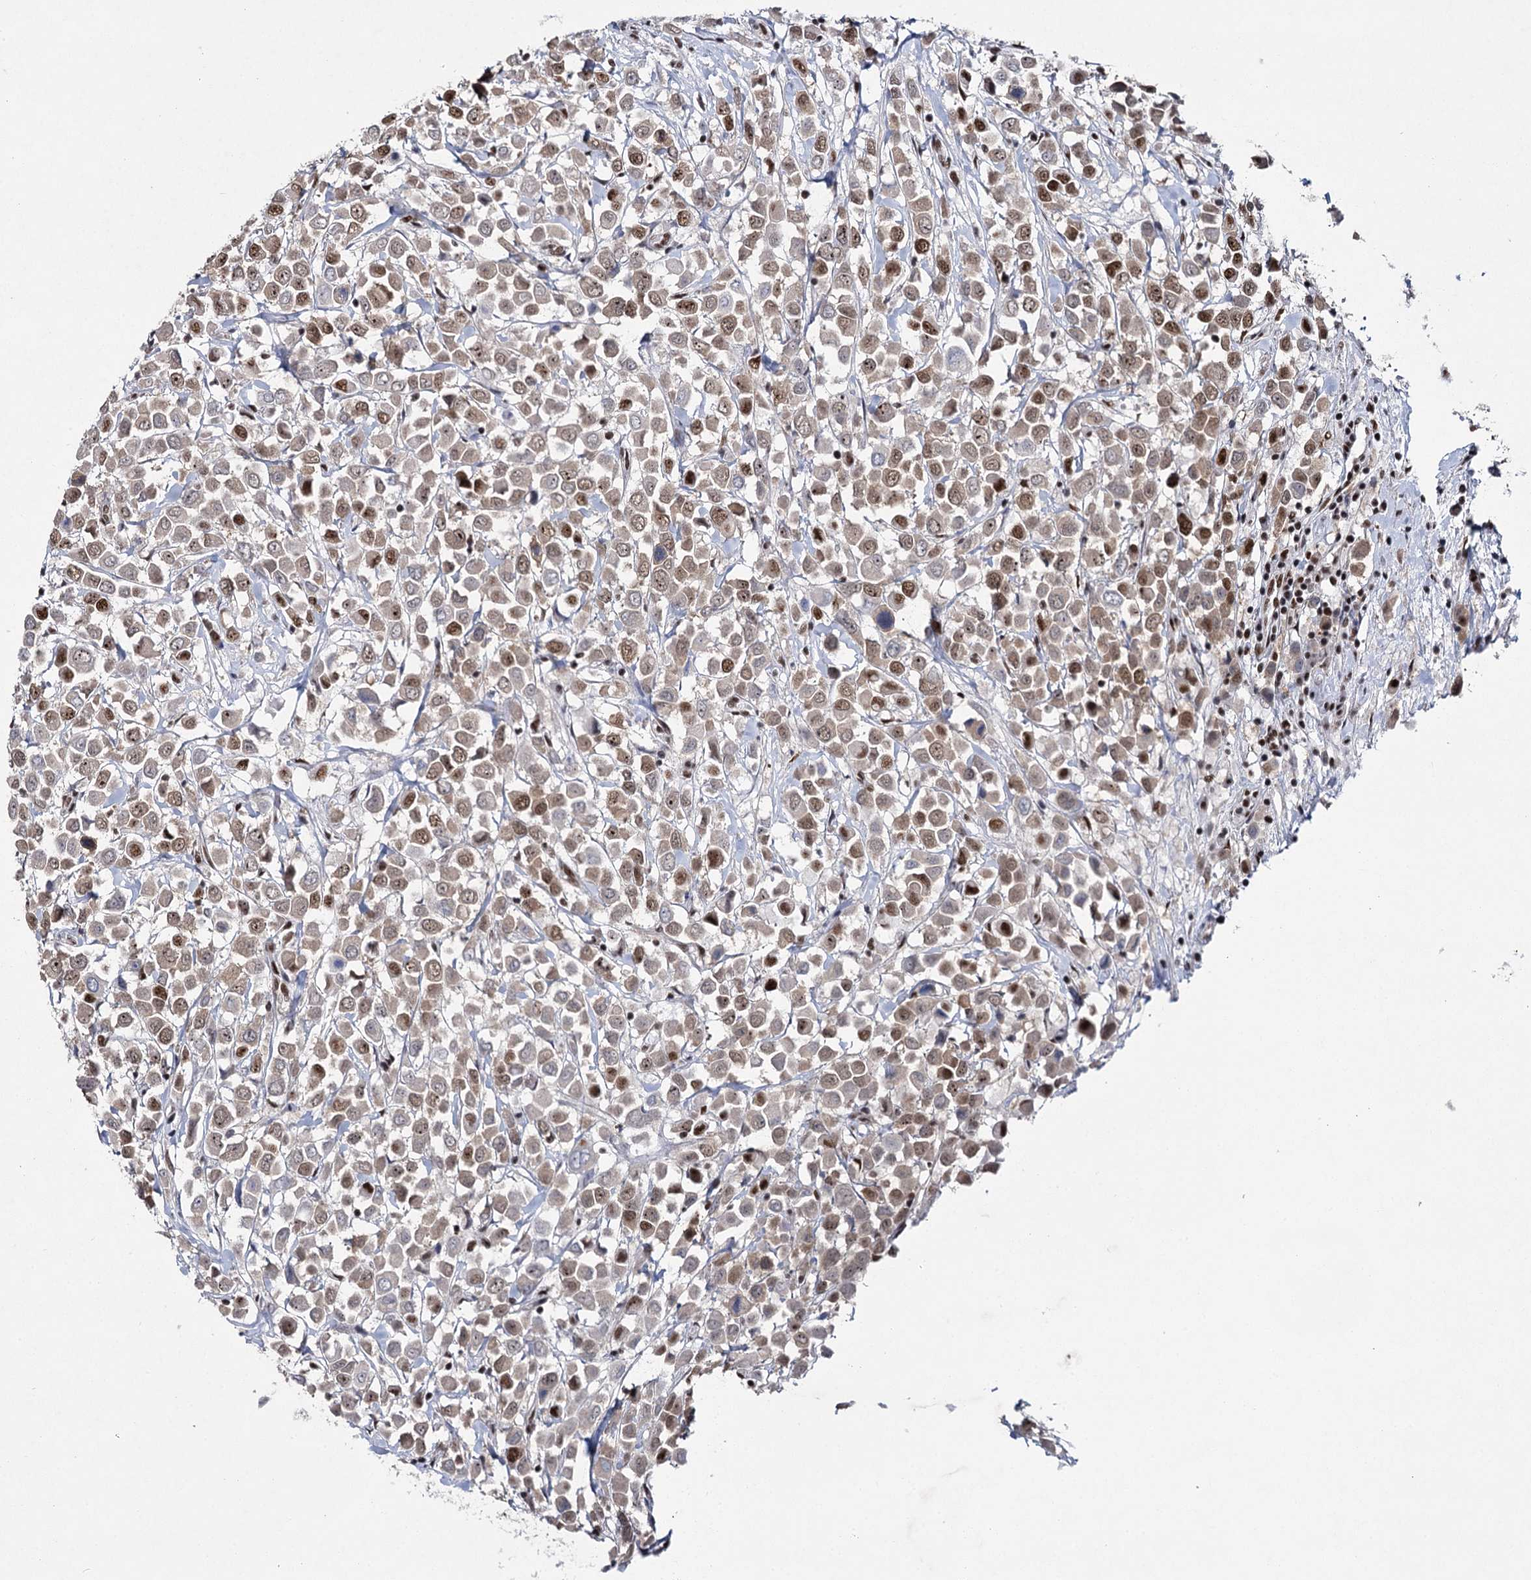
{"staining": {"intensity": "moderate", "quantity": ">75%", "location": "nuclear"}, "tissue": "breast cancer", "cell_type": "Tumor cells", "image_type": "cancer", "snomed": [{"axis": "morphology", "description": "Duct carcinoma"}, {"axis": "topography", "description": "Breast"}], "caption": "IHC image of neoplastic tissue: human breast infiltrating ductal carcinoma stained using immunohistochemistry exhibits medium levels of moderate protein expression localized specifically in the nuclear of tumor cells, appearing as a nuclear brown color.", "gene": "SCAF8", "patient": {"sex": "female", "age": 61}}